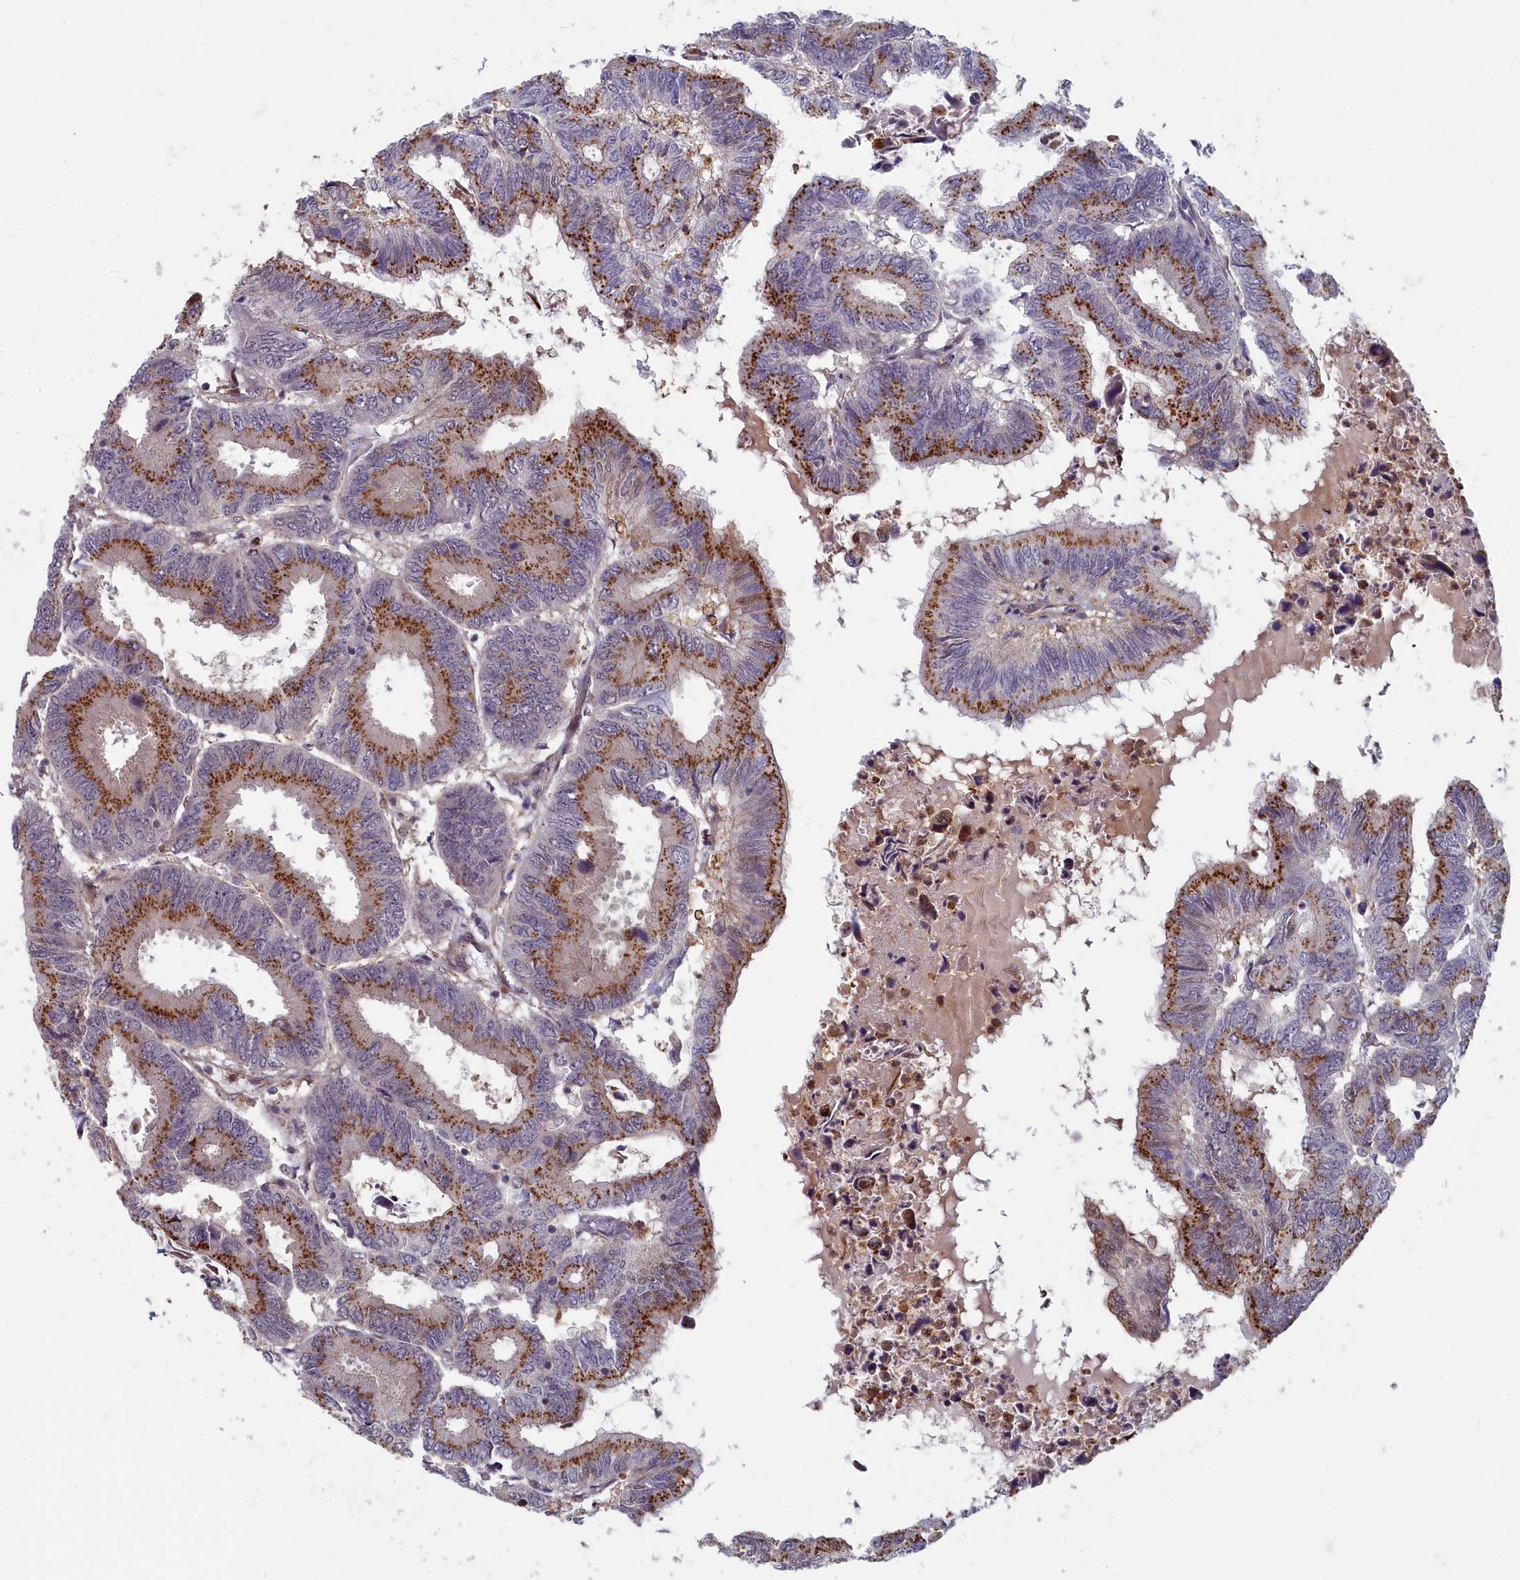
{"staining": {"intensity": "moderate", "quantity": ">75%", "location": "cytoplasmic/membranous"}, "tissue": "colorectal cancer", "cell_type": "Tumor cells", "image_type": "cancer", "snomed": [{"axis": "morphology", "description": "Adenocarcinoma, NOS"}, {"axis": "topography", "description": "Colon"}], "caption": "Protein positivity by immunohistochemistry shows moderate cytoplasmic/membranous staining in about >75% of tumor cells in adenocarcinoma (colorectal).", "gene": "ZNF626", "patient": {"sex": "male", "age": 85}}